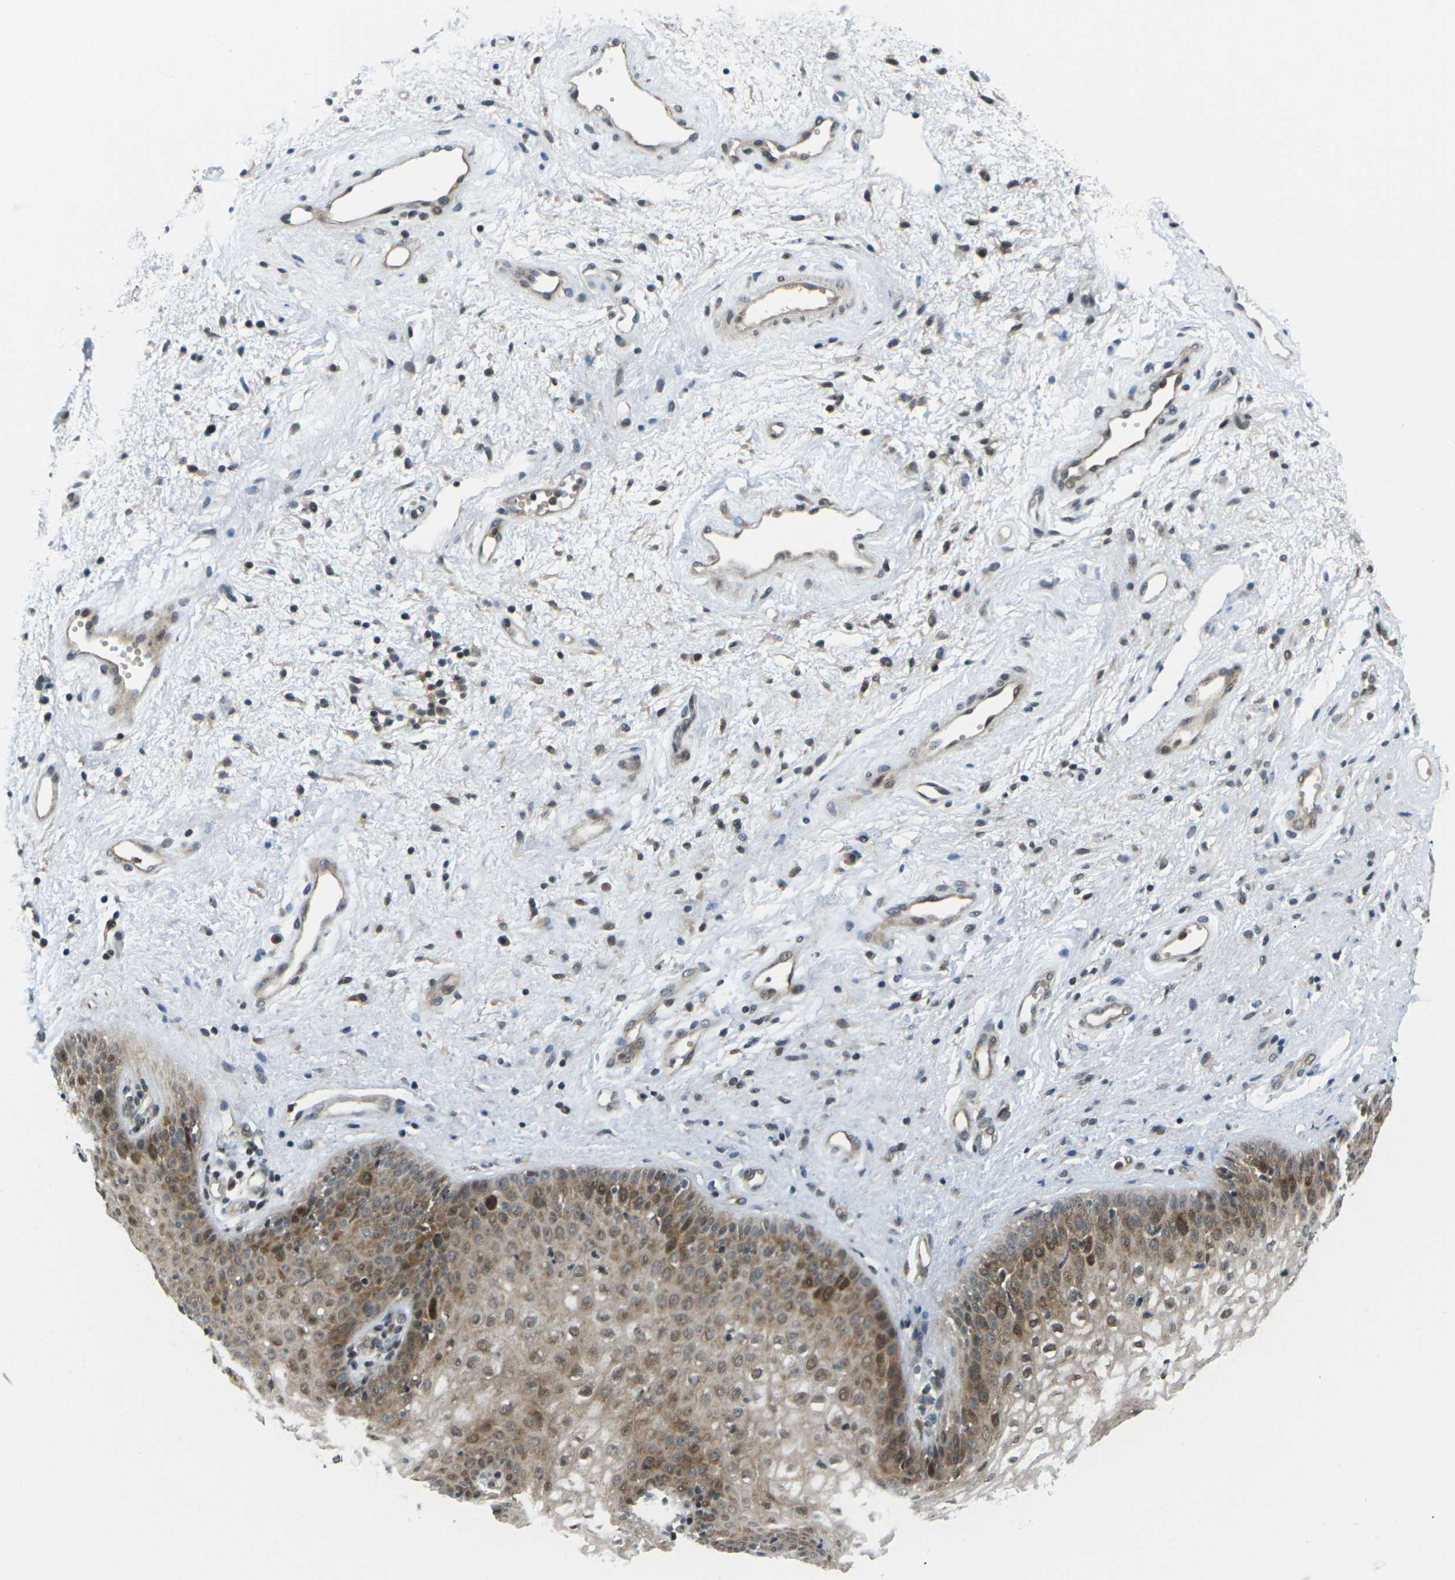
{"staining": {"intensity": "moderate", "quantity": ">75%", "location": "cytoplasmic/membranous,nuclear"}, "tissue": "vagina", "cell_type": "Squamous epithelial cells", "image_type": "normal", "snomed": [{"axis": "morphology", "description": "Normal tissue, NOS"}, {"axis": "topography", "description": "Vagina"}], "caption": "This photomicrograph reveals immunohistochemistry (IHC) staining of normal vagina, with medium moderate cytoplasmic/membranous,nuclear positivity in approximately >75% of squamous epithelial cells.", "gene": "UBE2S", "patient": {"sex": "female", "age": 34}}